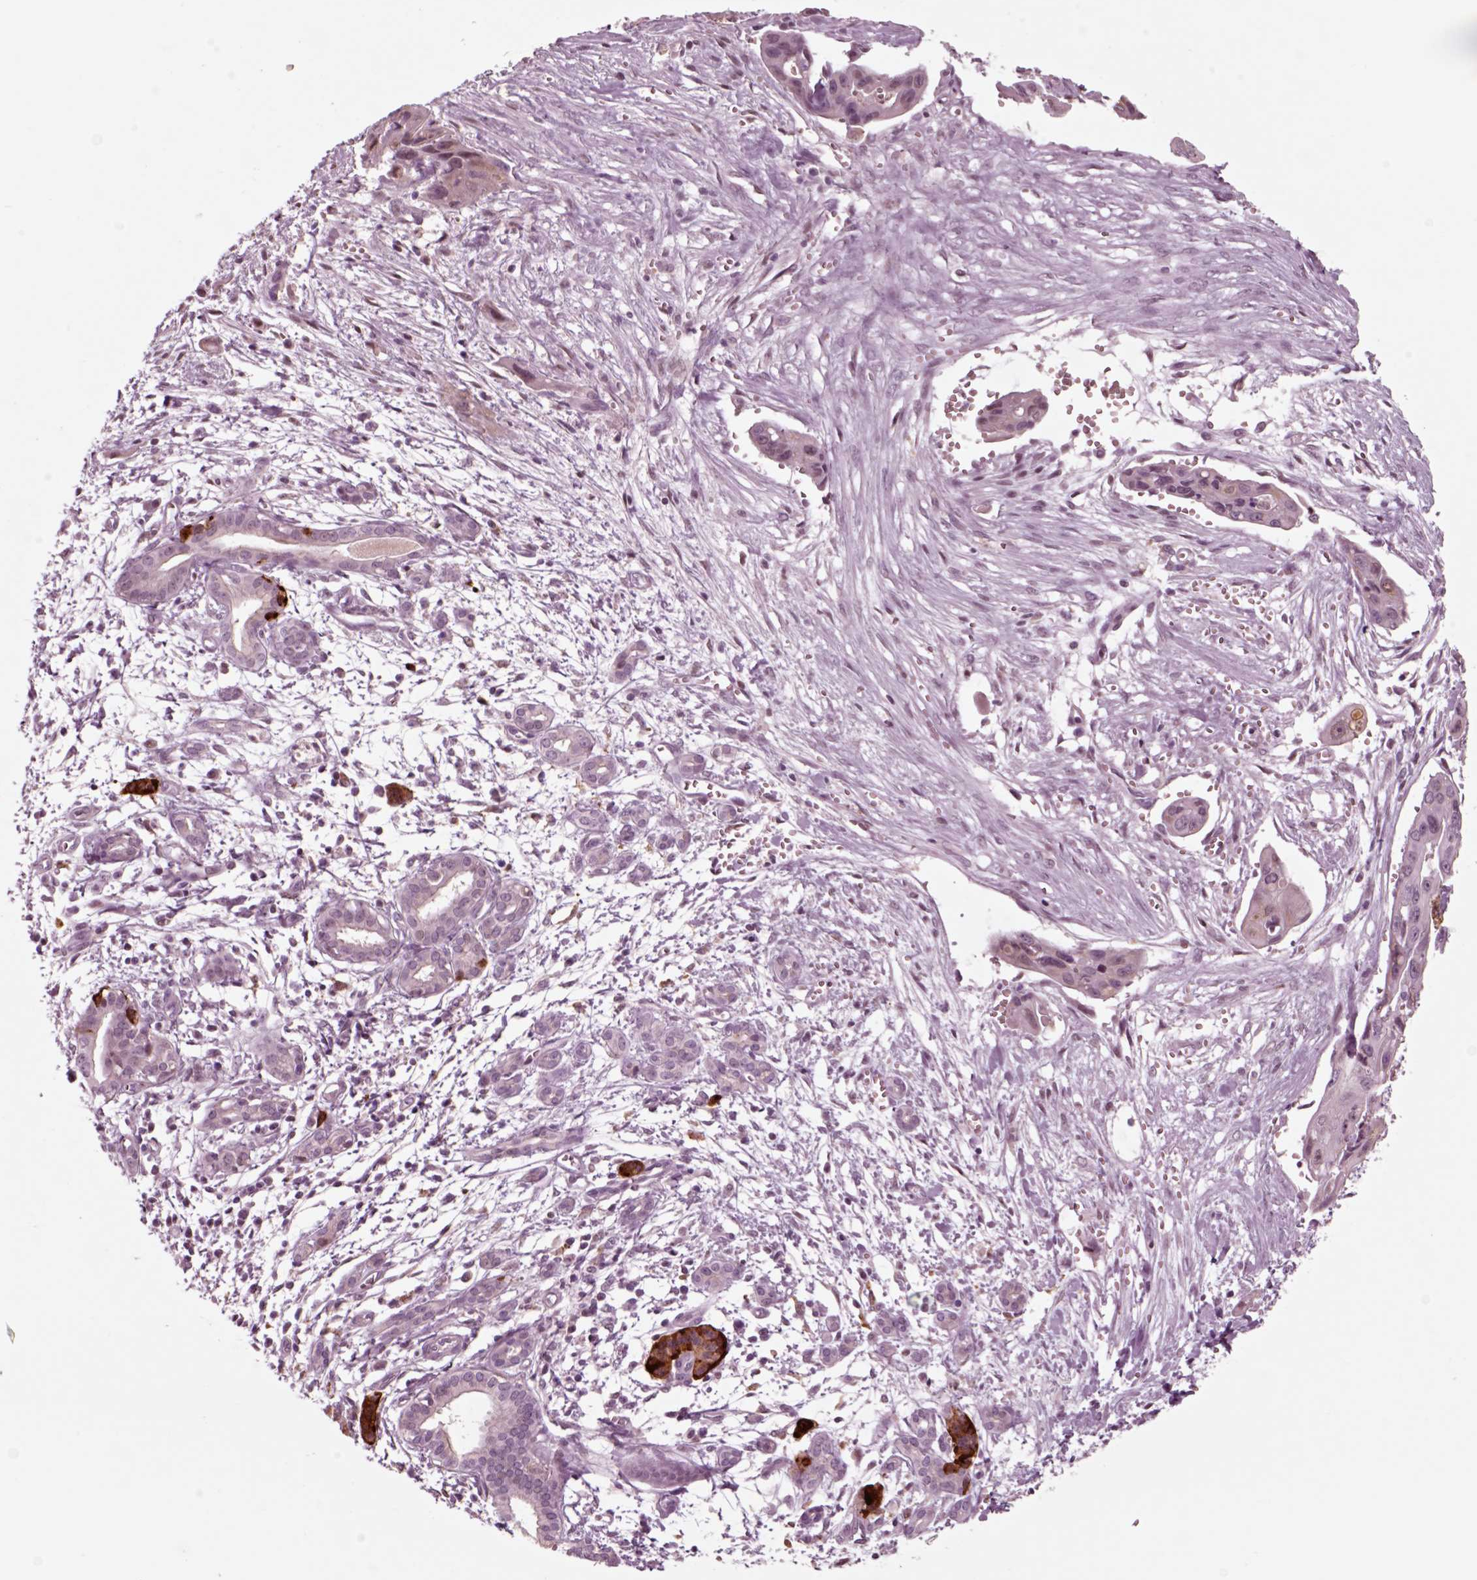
{"staining": {"intensity": "negative", "quantity": "none", "location": "none"}, "tissue": "pancreatic cancer", "cell_type": "Tumor cells", "image_type": "cancer", "snomed": [{"axis": "morphology", "description": "Adenocarcinoma, NOS"}, {"axis": "topography", "description": "Pancreas"}], "caption": "IHC photomicrograph of pancreatic cancer stained for a protein (brown), which shows no staining in tumor cells.", "gene": "CHGB", "patient": {"sex": "male", "age": 60}}